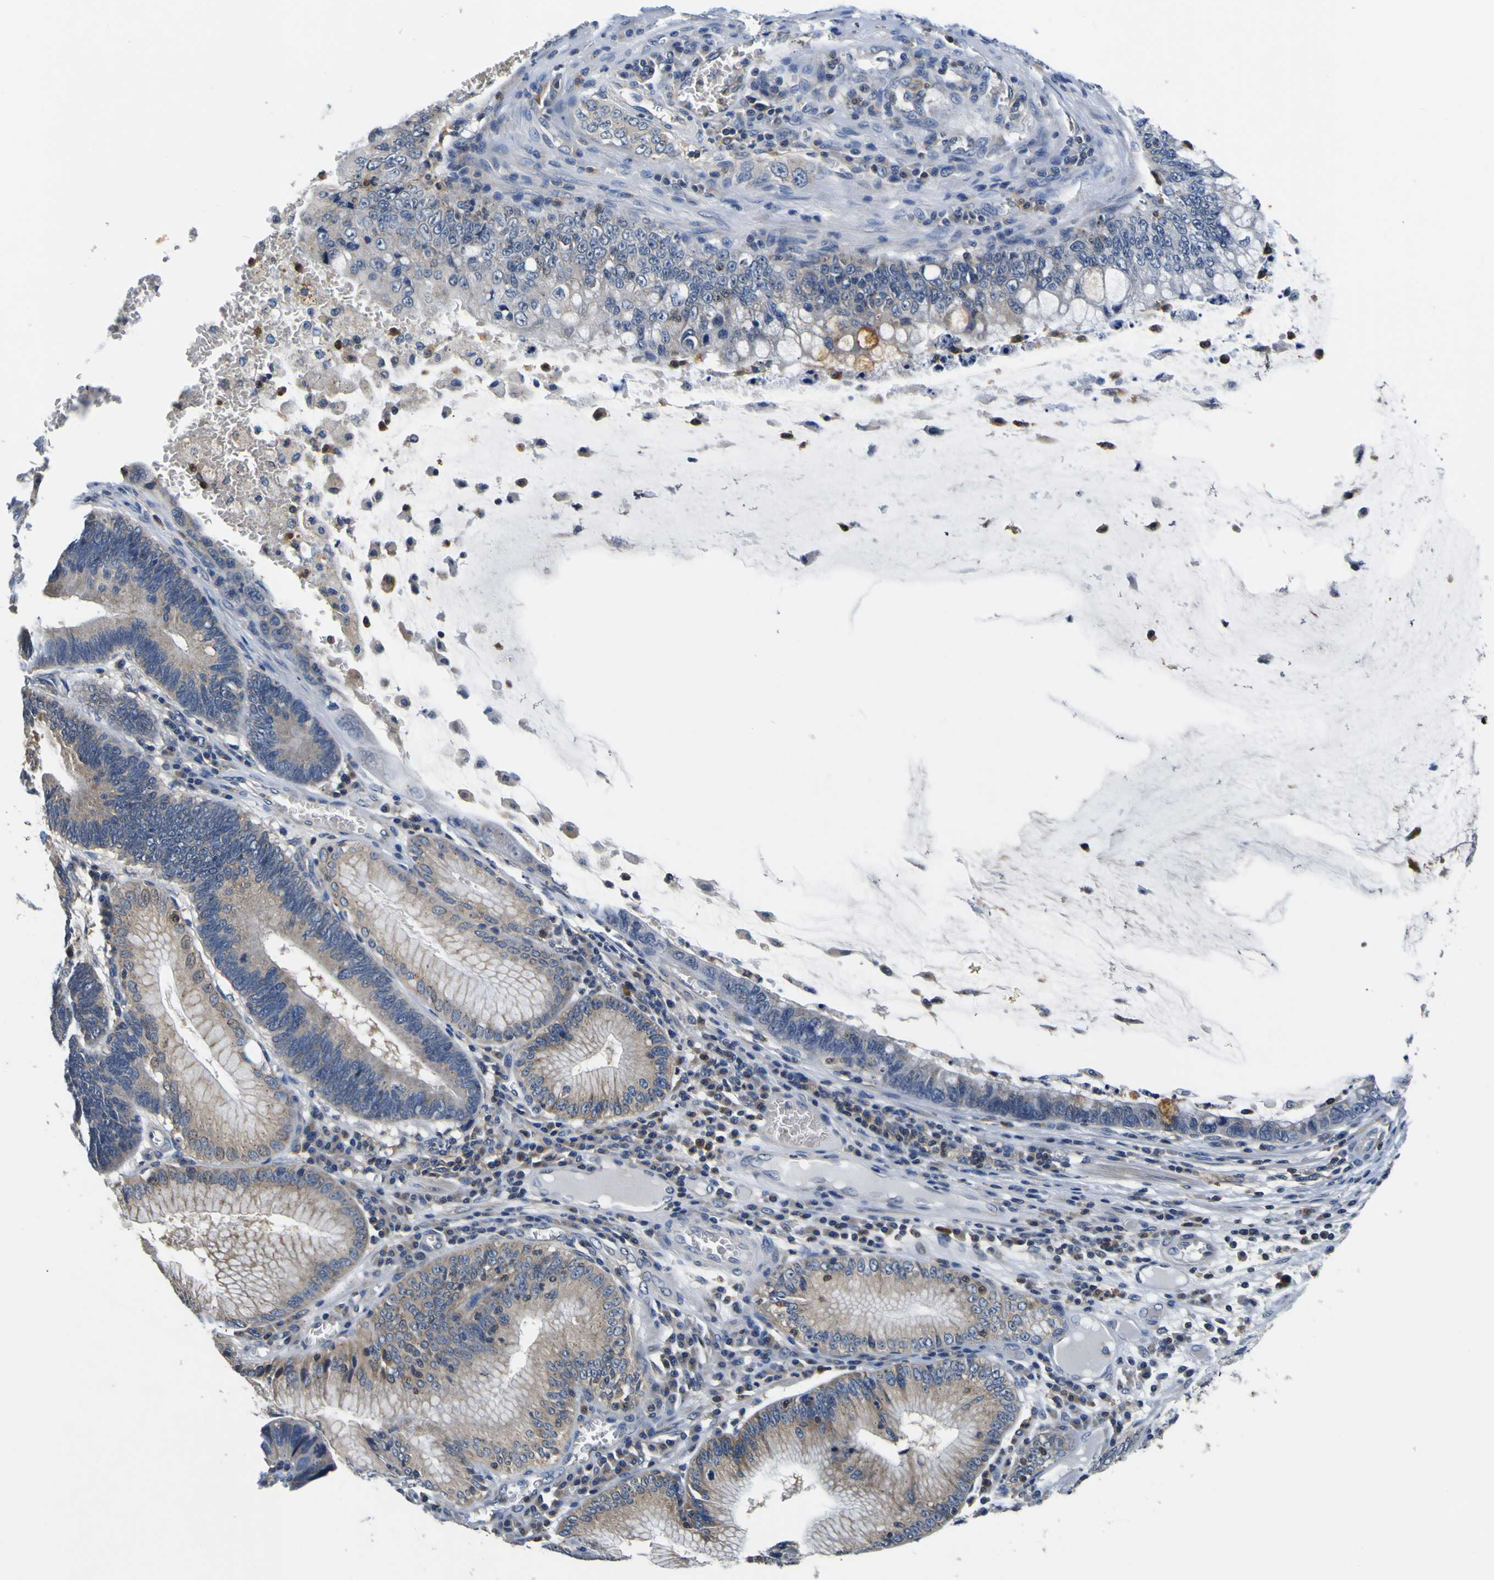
{"staining": {"intensity": "weak", "quantity": ">75%", "location": "cytoplasmic/membranous"}, "tissue": "stomach cancer", "cell_type": "Tumor cells", "image_type": "cancer", "snomed": [{"axis": "morphology", "description": "Adenocarcinoma, NOS"}, {"axis": "topography", "description": "Stomach"}], "caption": "Adenocarcinoma (stomach) was stained to show a protein in brown. There is low levels of weak cytoplasmic/membranous staining in about >75% of tumor cells. (Stains: DAB (3,3'-diaminobenzidine) in brown, nuclei in blue, Microscopy: brightfield microscopy at high magnification).", "gene": "TNIK", "patient": {"sex": "male", "age": 59}}